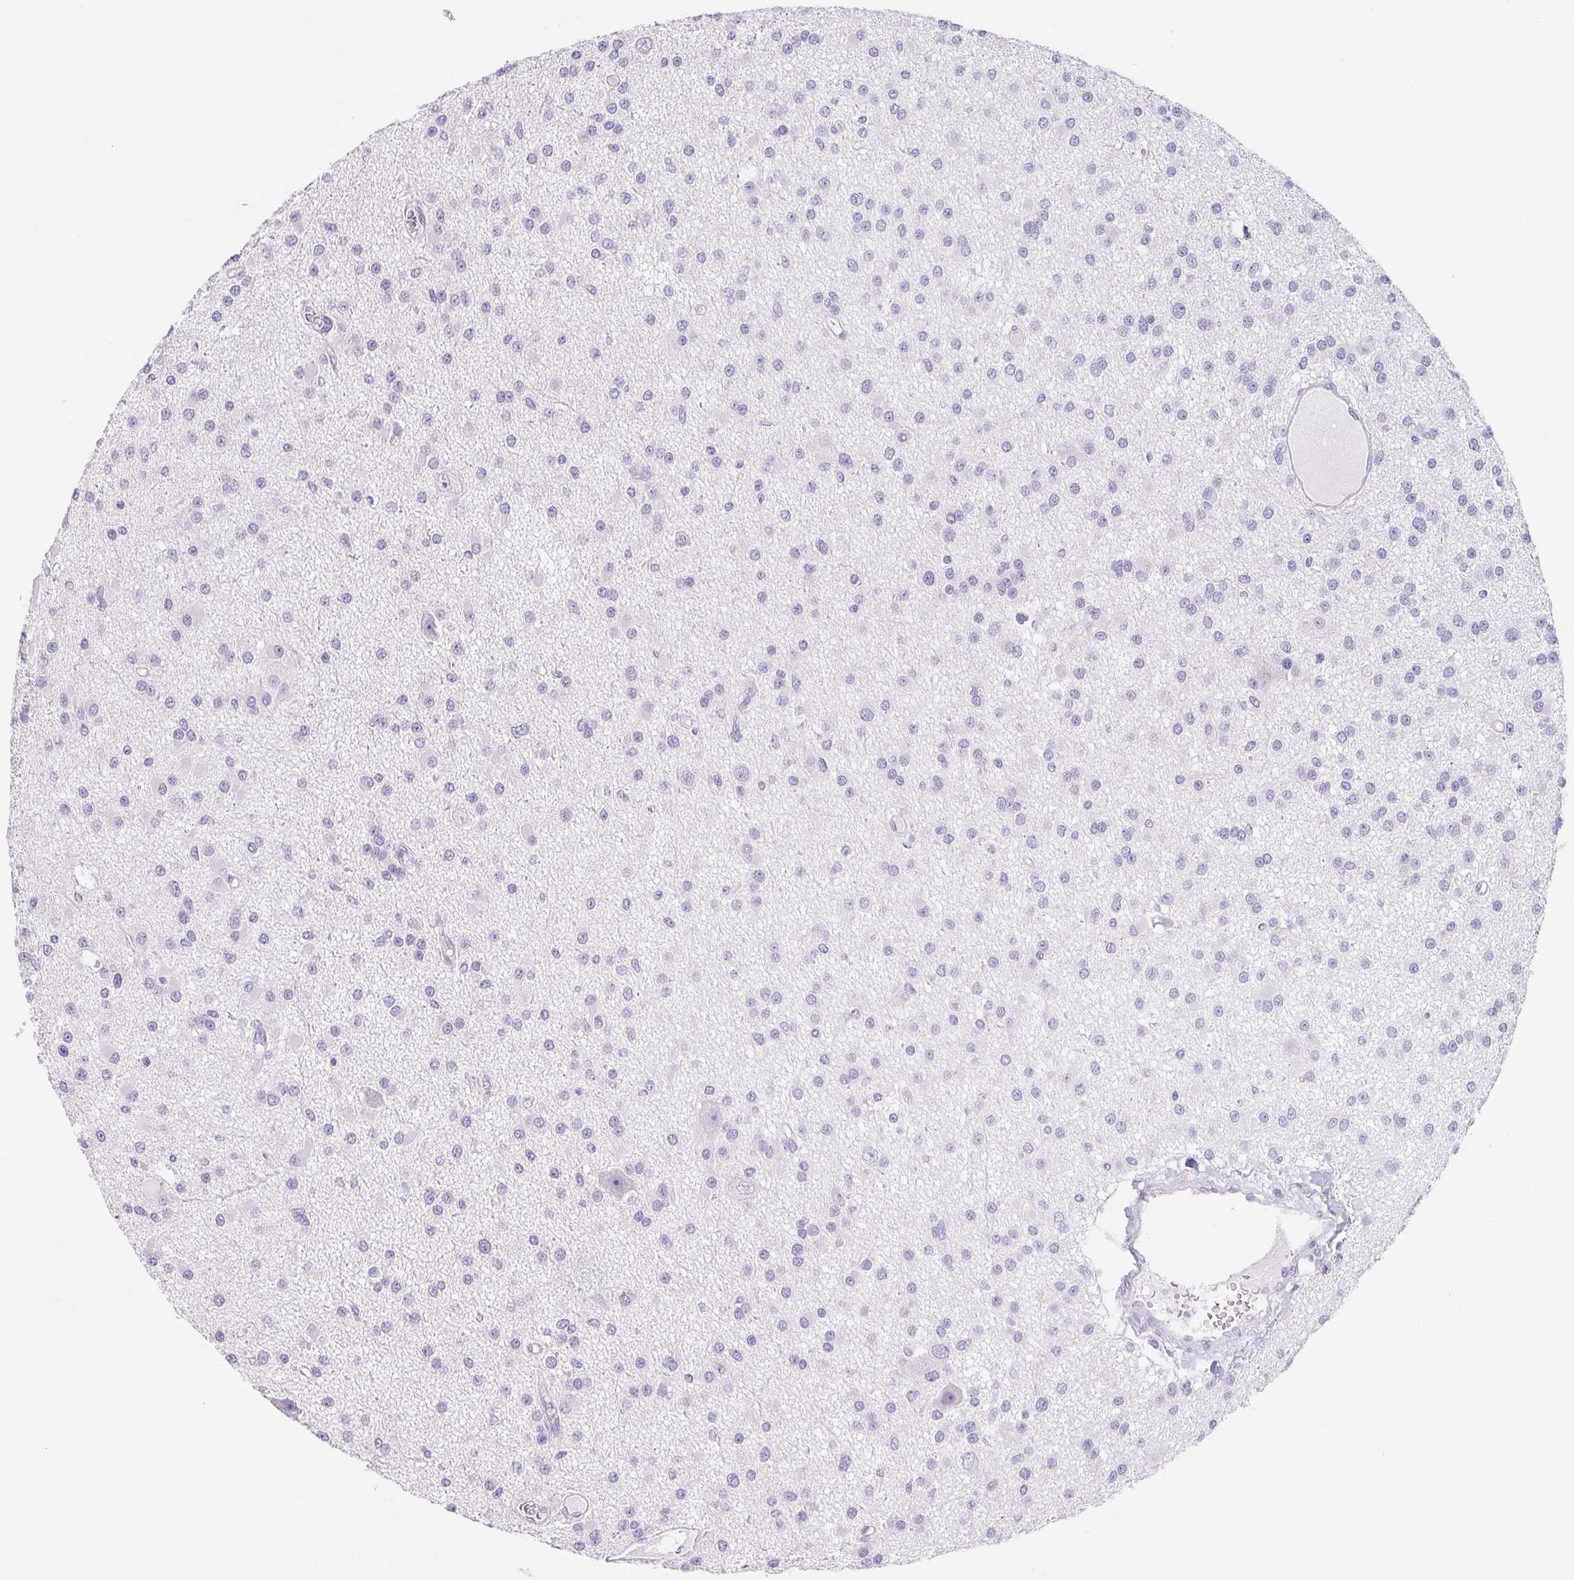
{"staining": {"intensity": "negative", "quantity": "none", "location": "none"}, "tissue": "glioma", "cell_type": "Tumor cells", "image_type": "cancer", "snomed": [{"axis": "morphology", "description": "Glioma, malignant, High grade"}, {"axis": "topography", "description": "Brain"}], "caption": "An immunohistochemistry micrograph of glioma is shown. There is no staining in tumor cells of glioma.", "gene": "HDGFL1", "patient": {"sex": "male", "age": 54}}